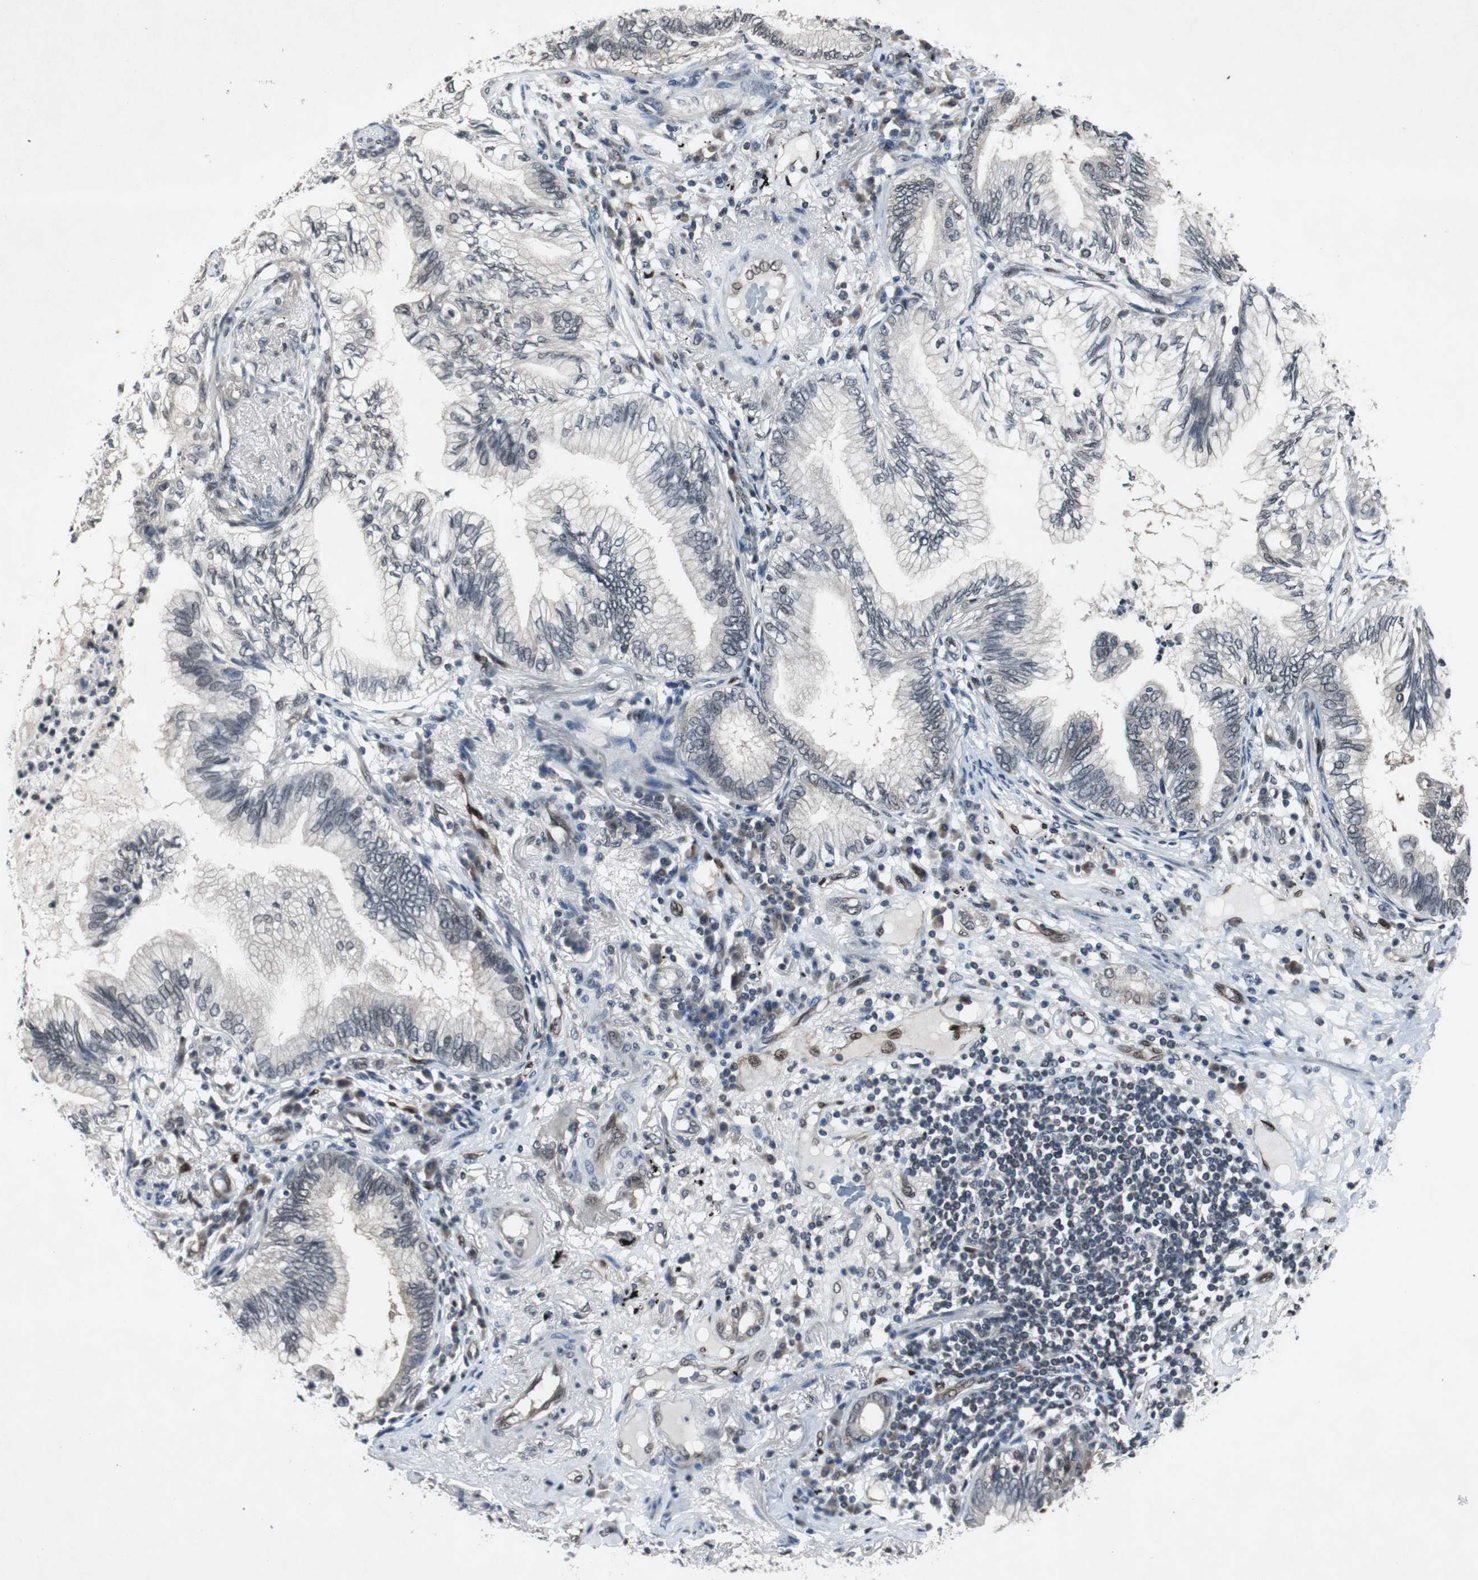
{"staining": {"intensity": "weak", "quantity": "25%-75%", "location": "cytoplasmic/membranous"}, "tissue": "lung cancer", "cell_type": "Tumor cells", "image_type": "cancer", "snomed": [{"axis": "morphology", "description": "Adenocarcinoma, NOS"}, {"axis": "topography", "description": "Lung"}], "caption": "IHC (DAB) staining of lung adenocarcinoma reveals weak cytoplasmic/membranous protein positivity in approximately 25%-75% of tumor cells.", "gene": "SMAD1", "patient": {"sex": "female", "age": 70}}